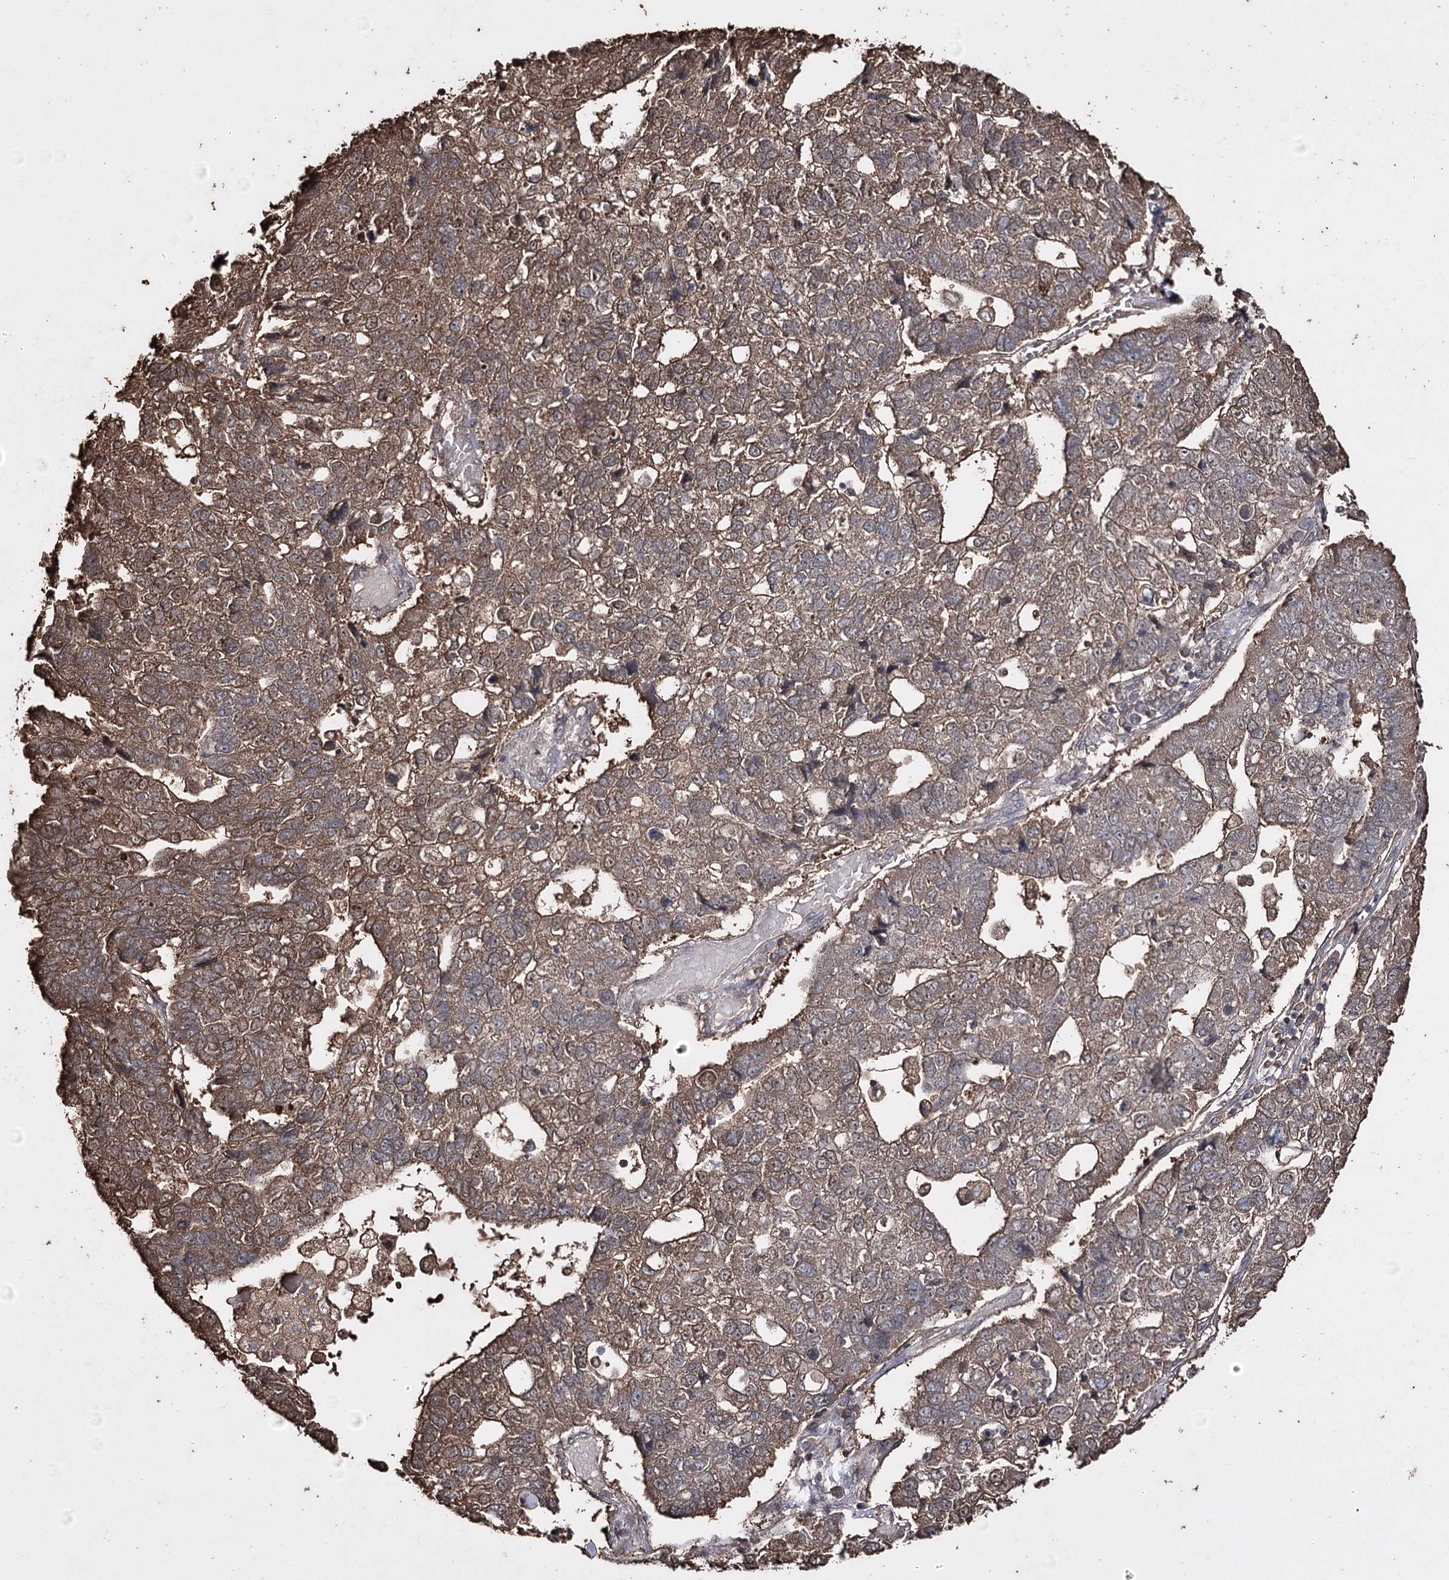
{"staining": {"intensity": "moderate", "quantity": ">75%", "location": "cytoplasmic/membranous"}, "tissue": "pancreatic cancer", "cell_type": "Tumor cells", "image_type": "cancer", "snomed": [{"axis": "morphology", "description": "Adenocarcinoma, NOS"}, {"axis": "topography", "description": "Pancreas"}], "caption": "The photomicrograph exhibits immunohistochemical staining of adenocarcinoma (pancreatic). There is moderate cytoplasmic/membranous positivity is identified in approximately >75% of tumor cells. The protein is stained brown, and the nuclei are stained in blue (DAB (3,3'-diaminobenzidine) IHC with brightfield microscopy, high magnification).", "gene": "ZNF662", "patient": {"sex": "female", "age": 61}}